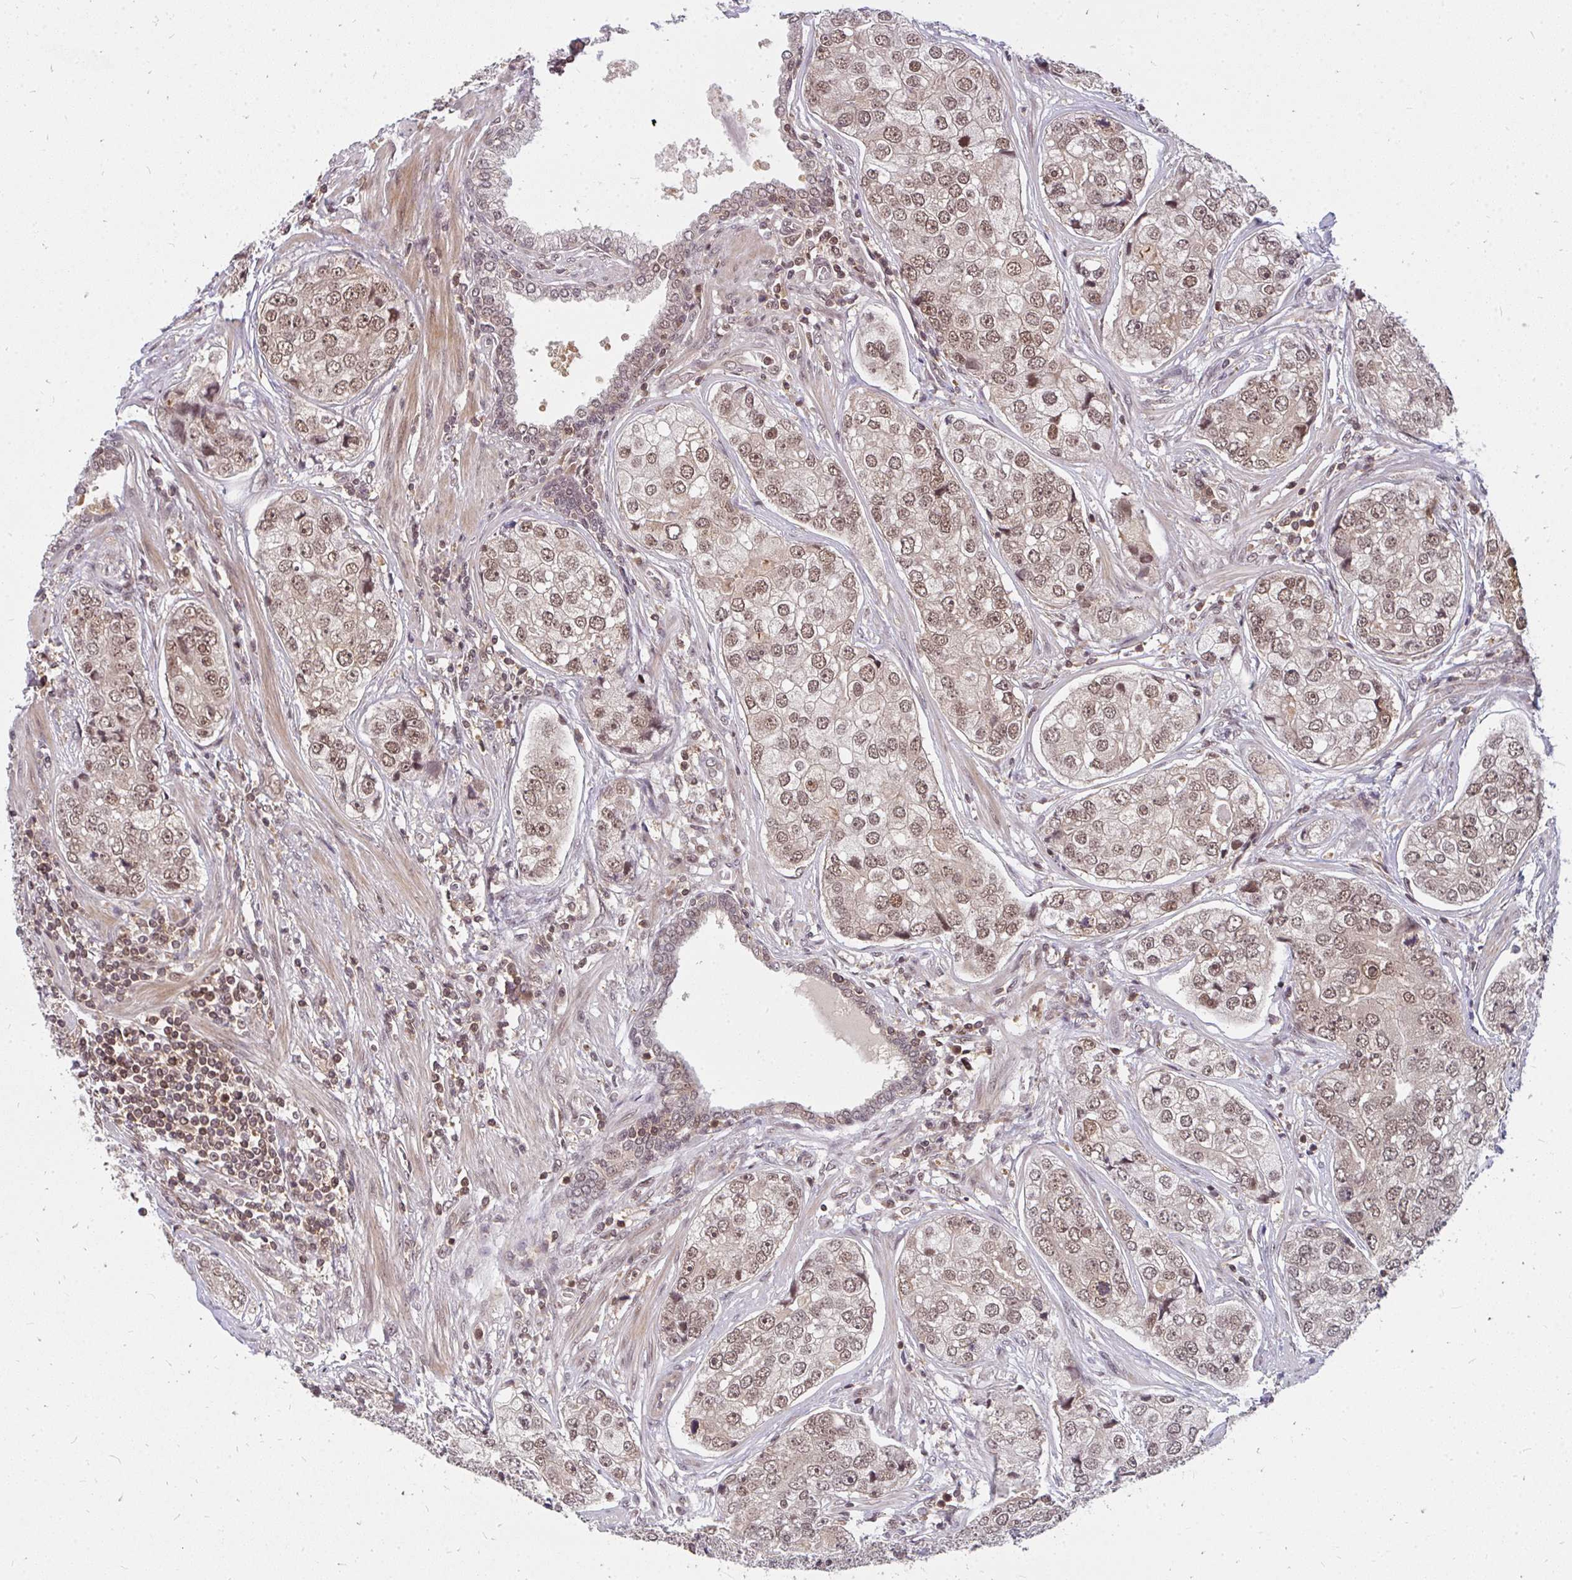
{"staining": {"intensity": "moderate", "quantity": "25%-75%", "location": "nuclear"}, "tissue": "prostate cancer", "cell_type": "Tumor cells", "image_type": "cancer", "snomed": [{"axis": "morphology", "description": "Adenocarcinoma, High grade"}, {"axis": "topography", "description": "Prostate"}], "caption": "An immunohistochemistry image of tumor tissue is shown. Protein staining in brown labels moderate nuclear positivity in prostate cancer (adenocarcinoma (high-grade)) within tumor cells.", "gene": "GTF3C6", "patient": {"sex": "male", "age": 60}}